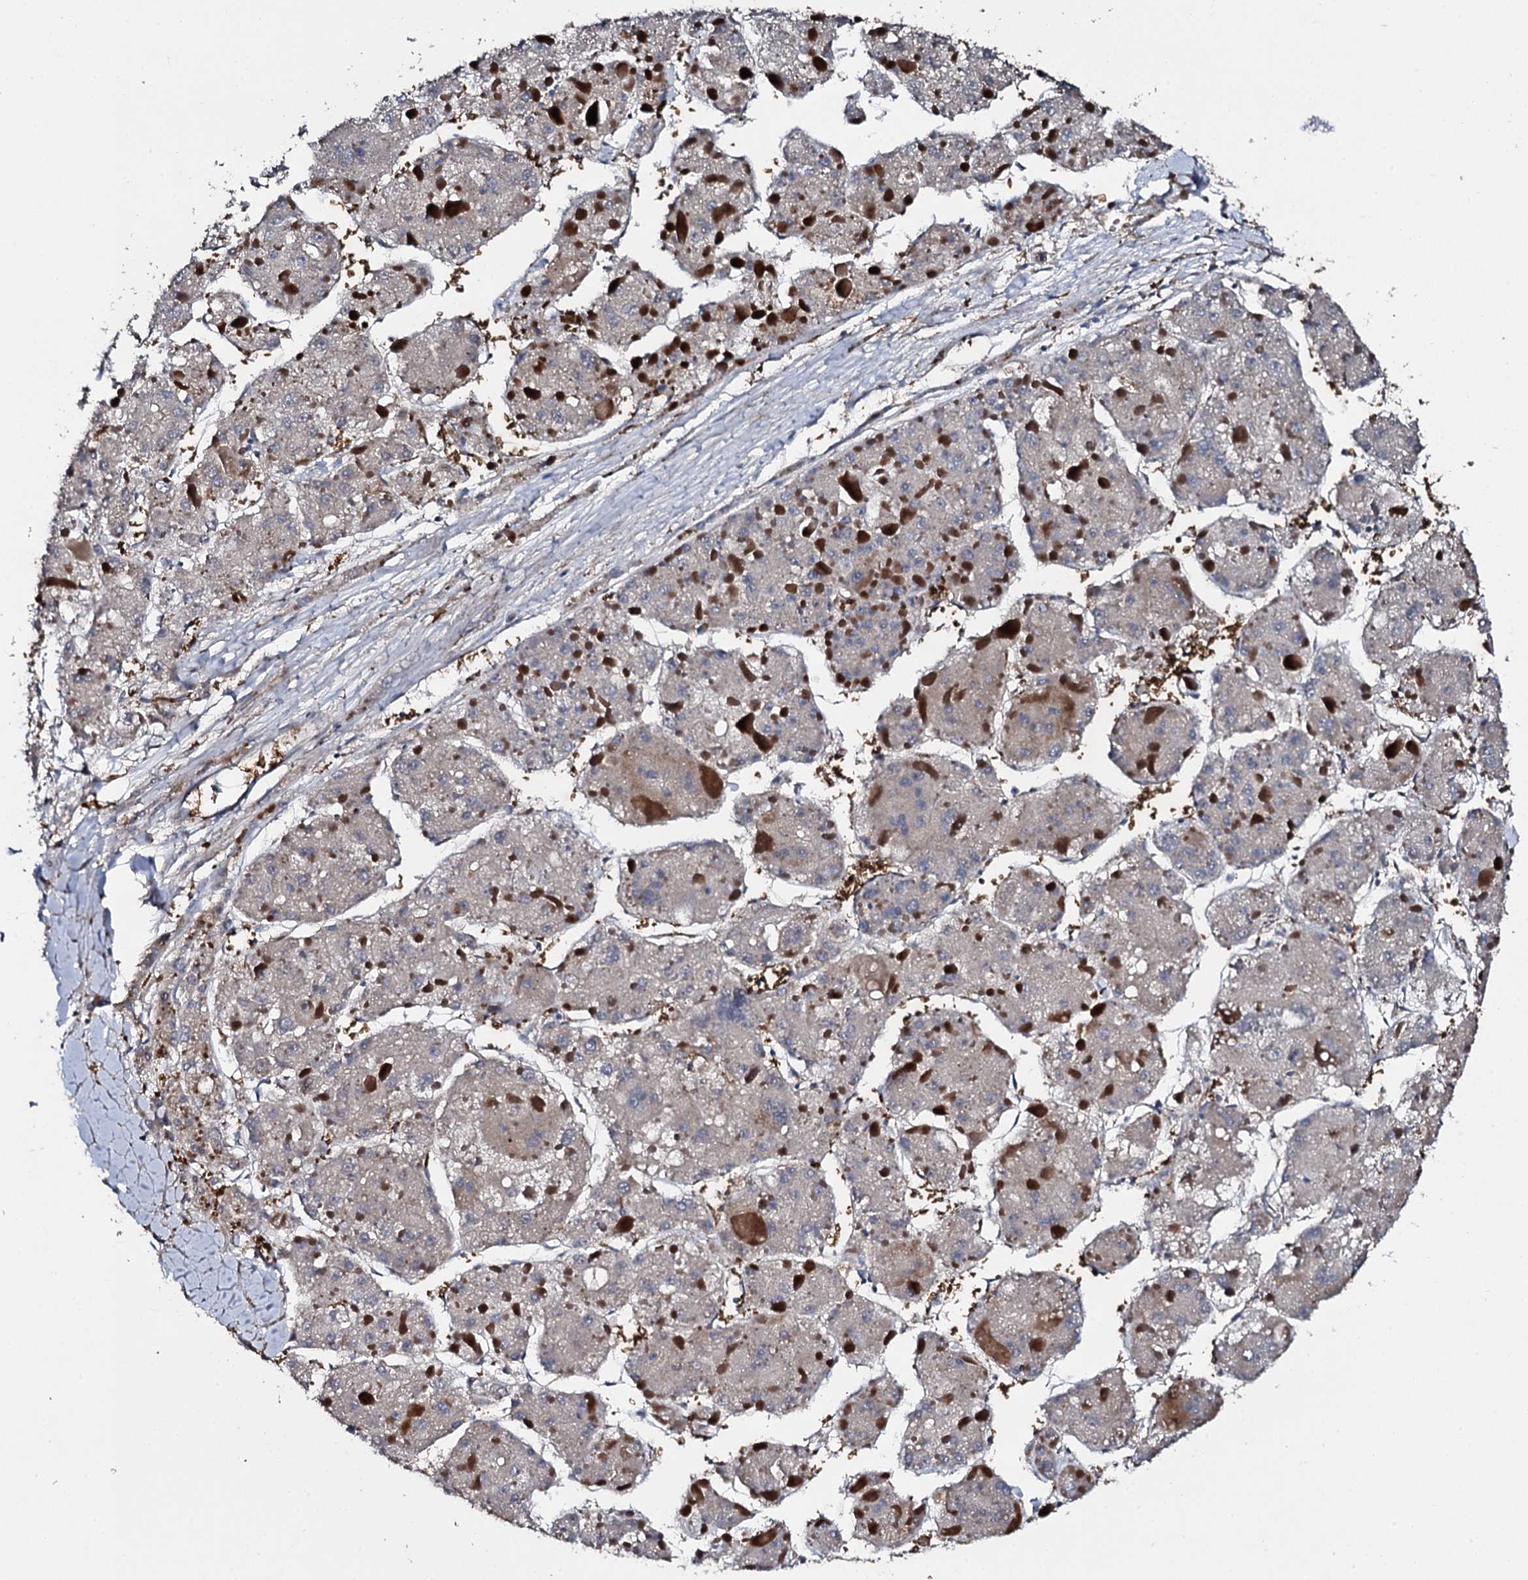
{"staining": {"intensity": "weak", "quantity": "<25%", "location": "cytoplasmic/membranous"}, "tissue": "liver cancer", "cell_type": "Tumor cells", "image_type": "cancer", "snomed": [{"axis": "morphology", "description": "Carcinoma, Hepatocellular, NOS"}, {"axis": "topography", "description": "Liver"}], "caption": "Immunohistochemical staining of human liver cancer reveals no significant staining in tumor cells.", "gene": "LRRC28", "patient": {"sex": "female", "age": 73}}